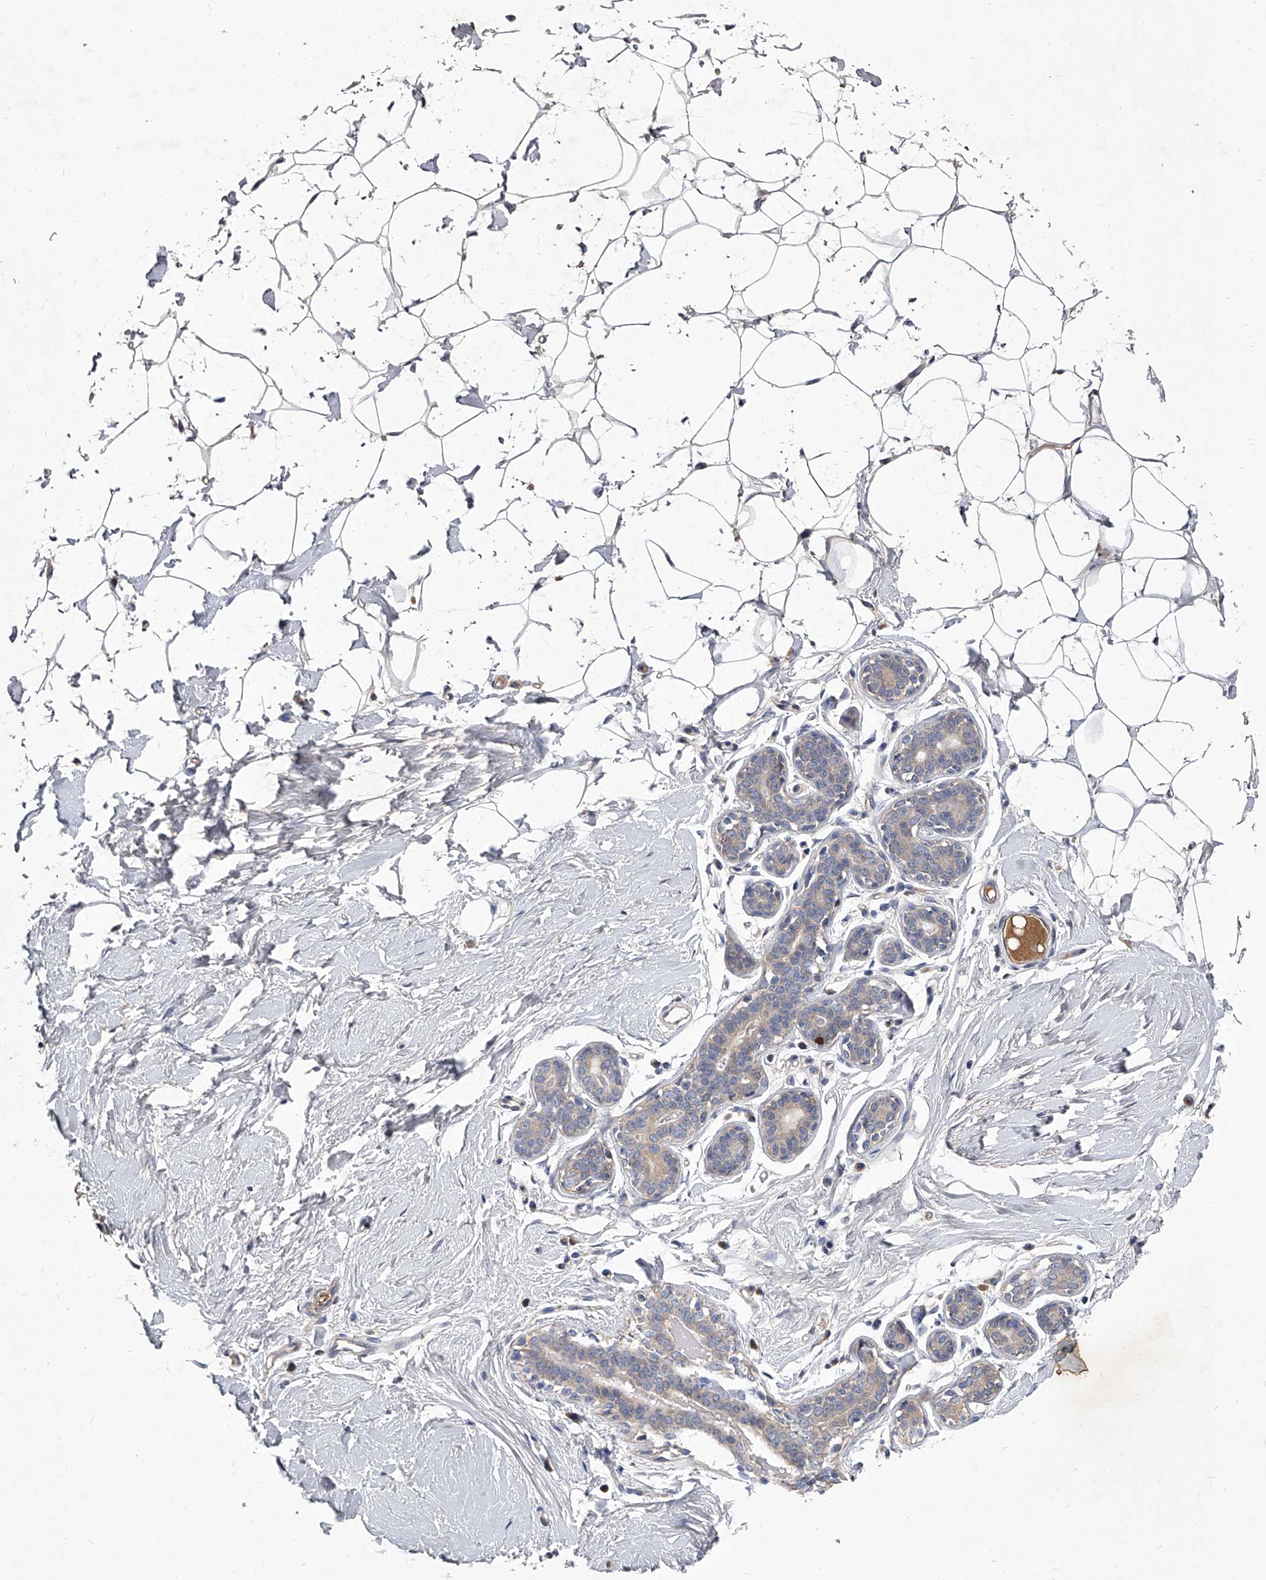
{"staining": {"intensity": "weak", "quantity": ">75%", "location": "cytoplasmic/membranous"}, "tissue": "adipose tissue", "cell_type": "Adipocytes", "image_type": "normal", "snomed": [{"axis": "morphology", "description": "Normal tissue, NOS"}, {"axis": "topography", "description": "Breast"}], "caption": "High-power microscopy captured an immunohistochemistry (IHC) photomicrograph of benign adipose tissue, revealing weak cytoplasmic/membranous expression in approximately >75% of adipocytes. (Stains: DAB in brown, nuclei in blue, Microscopy: brightfield microscopy at high magnification).", "gene": "C5", "patient": {"sex": "female", "age": 23}}